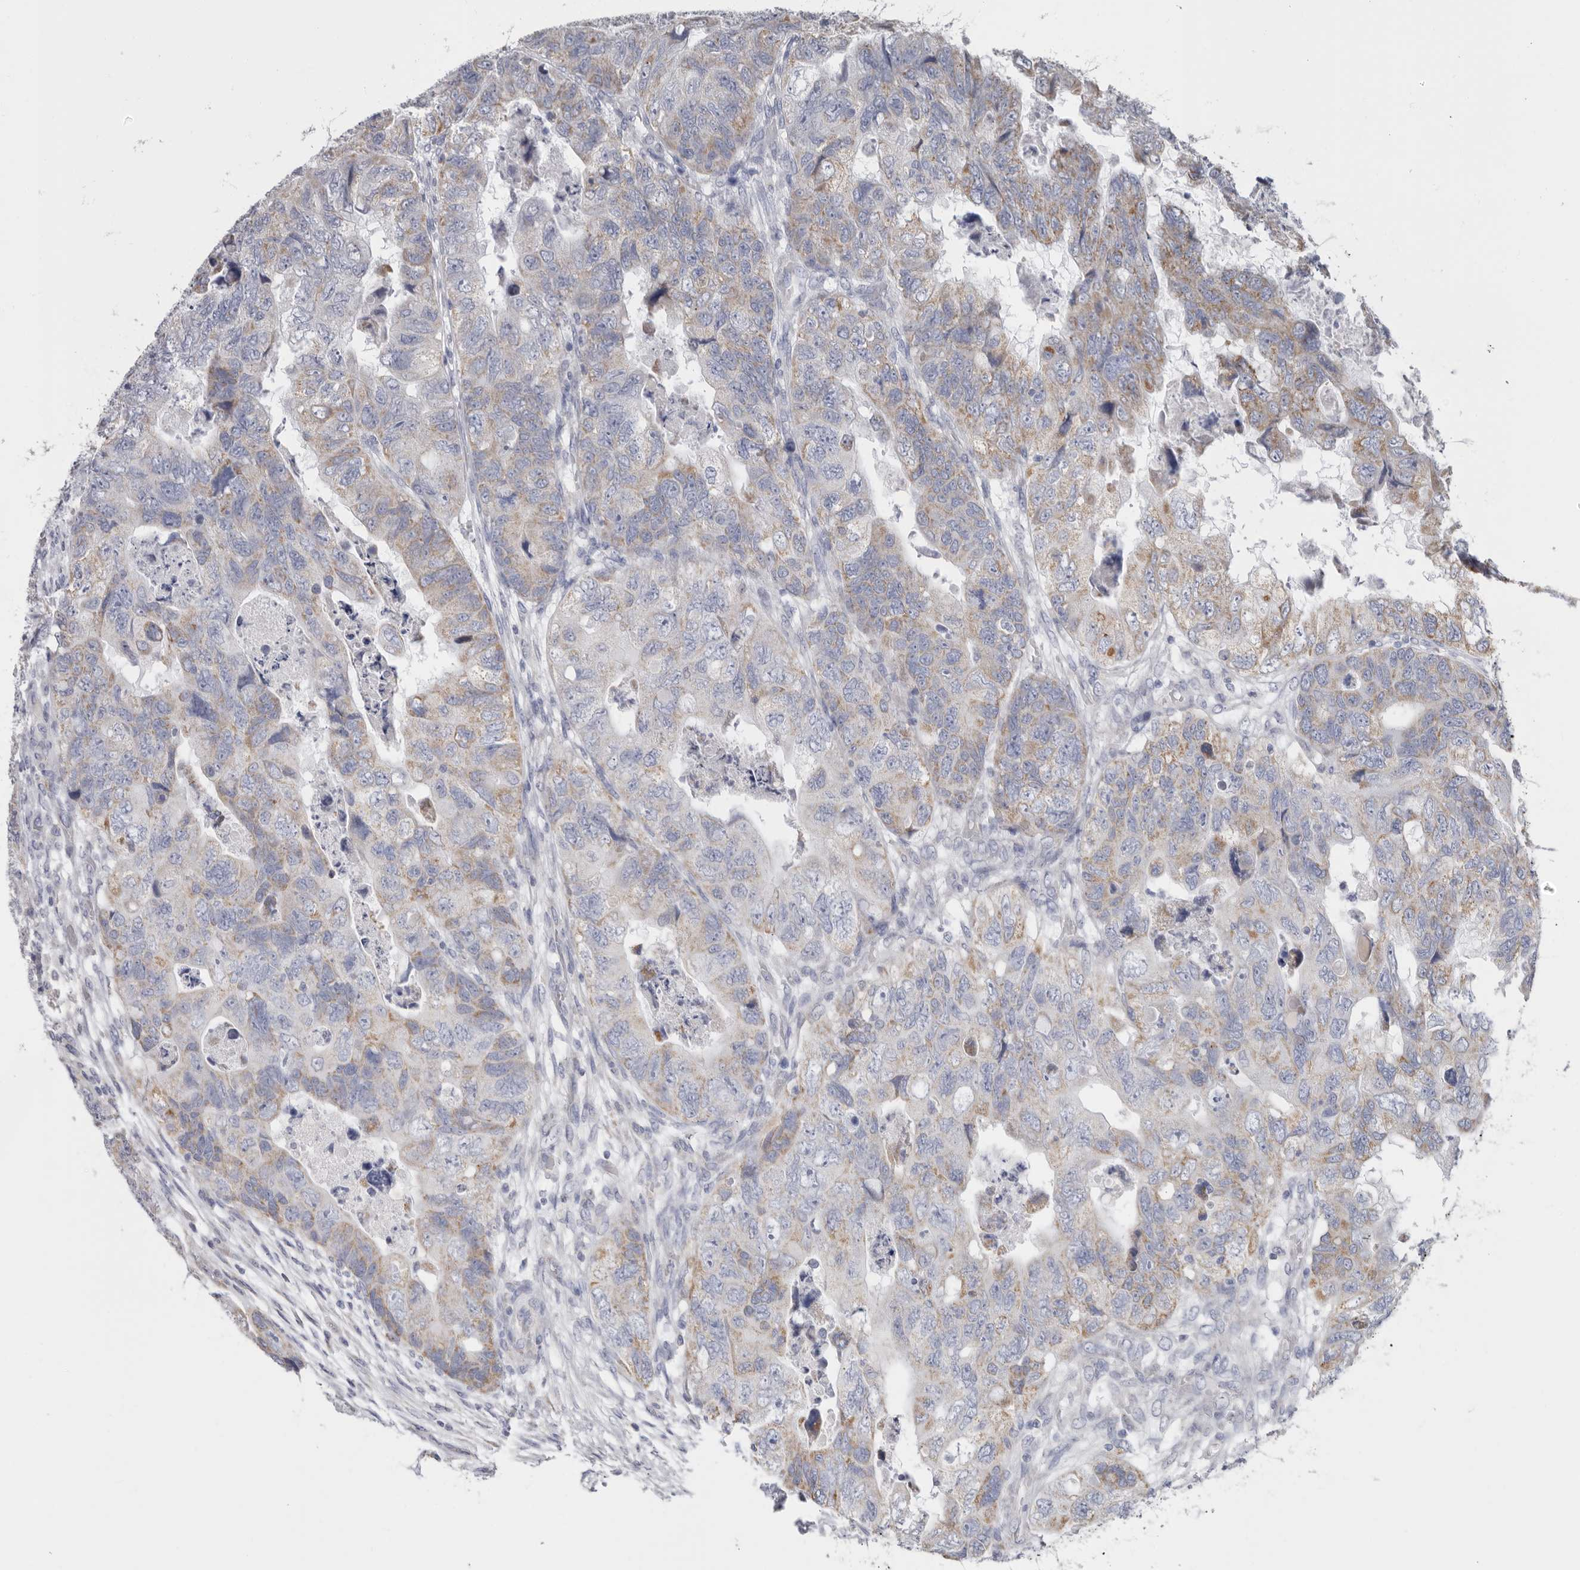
{"staining": {"intensity": "weak", "quantity": "25%-75%", "location": "cytoplasmic/membranous"}, "tissue": "colorectal cancer", "cell_type": "Tumor cells", "image_type": "cancer", "snomed": [{"axis": "morphology", "description": "Adenocarcinoma, NOS"}, {"axis": "topography", "description": "Rectum"}], "caption": "A photomicrograph of human colorectal cancer stained for a protein demonstrates weak cytoplasmic/membranous brown staining in tumor cells.", "gene": "RSPO2", "patient": {"sex": "male", "age": 63}}